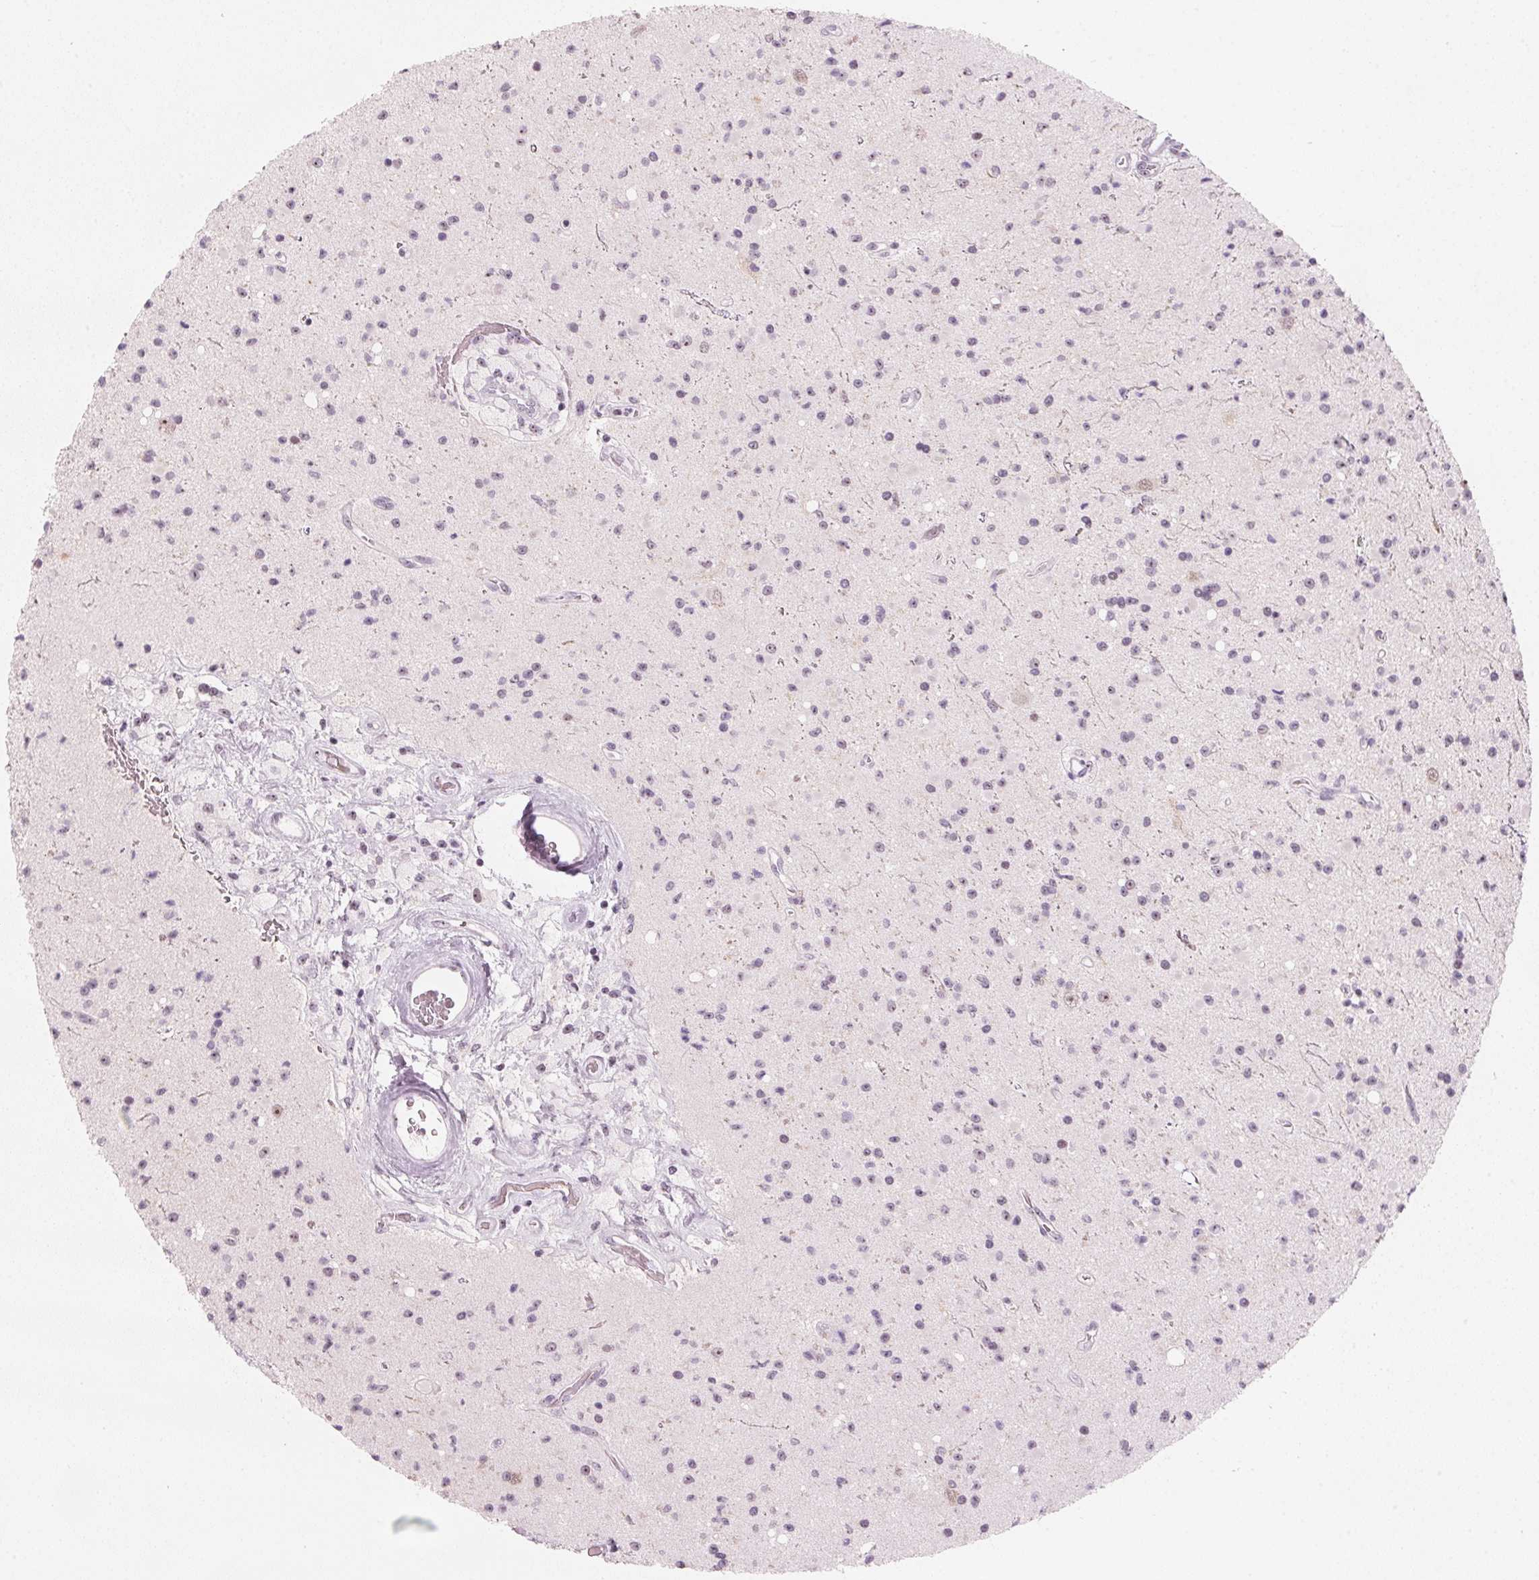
{"staining": {"intensity": "weak", "quantity": ">75%", "location": "nuclear"}, "tissue": "glioma", "cell_type": "Tumor cells", "image_type": "cancer", "snomed": [{"axis": "morphology", "description": "Glioma, malignant, High grade"}, {"axis": "topography", "description": "Brain"}], "caption": "Tumor cells display low levels of weak nuclear expression in about >75% of cells in human malignant glioma (high-grade).", "gene": "DNTTIP2", "patient": {"sex": "male", "age": 36}}